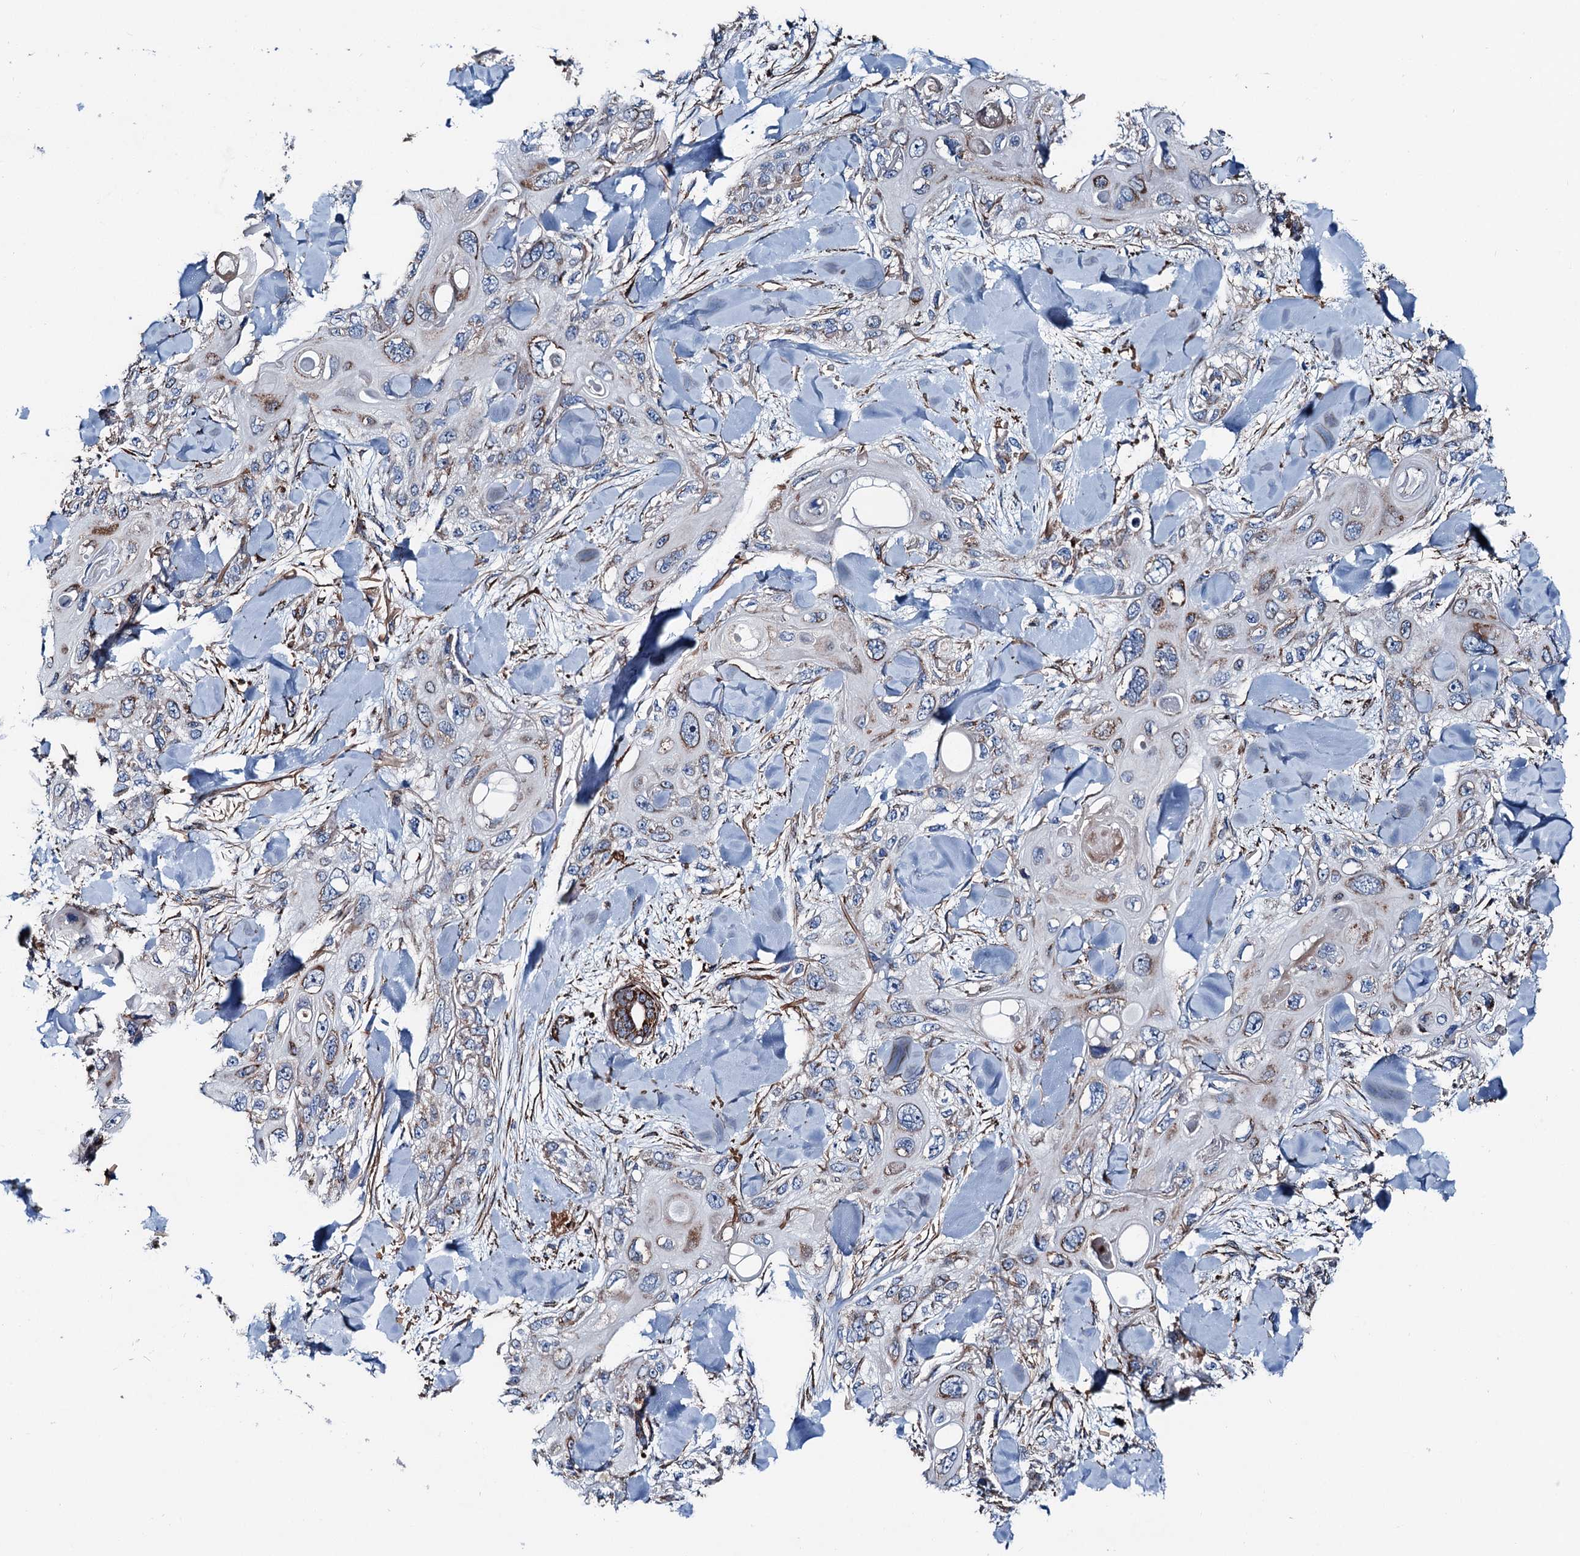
{"staining": {"intensity": "moderate", "quantity": "<25%", "location": "cytoplasmic/membranous"}, "tissue": "skin cancer", "cell_type": "Tumor cells", "image_type": "cancer", "snomed": [{"axis": "morphology", "description": "Normal tissue, NOS"}, {"axis": "morphology", "description": "Squamous cell carcinoma, NOS"}, {"axis": "topography", "description": "Skin"}], "caption": "Immunohistochemistry (IHC) photomicrograph of neoplastic tissue: human skin cancer stained using IHC reveals low levels of moderate protein expression localized specifically in the cytoplasmic/membranous of tumor cells, appearing as a cytoplasmic/membranous brown color.", "gene": "DDIAS", "patient": {"sex": "male", "age": 72}}